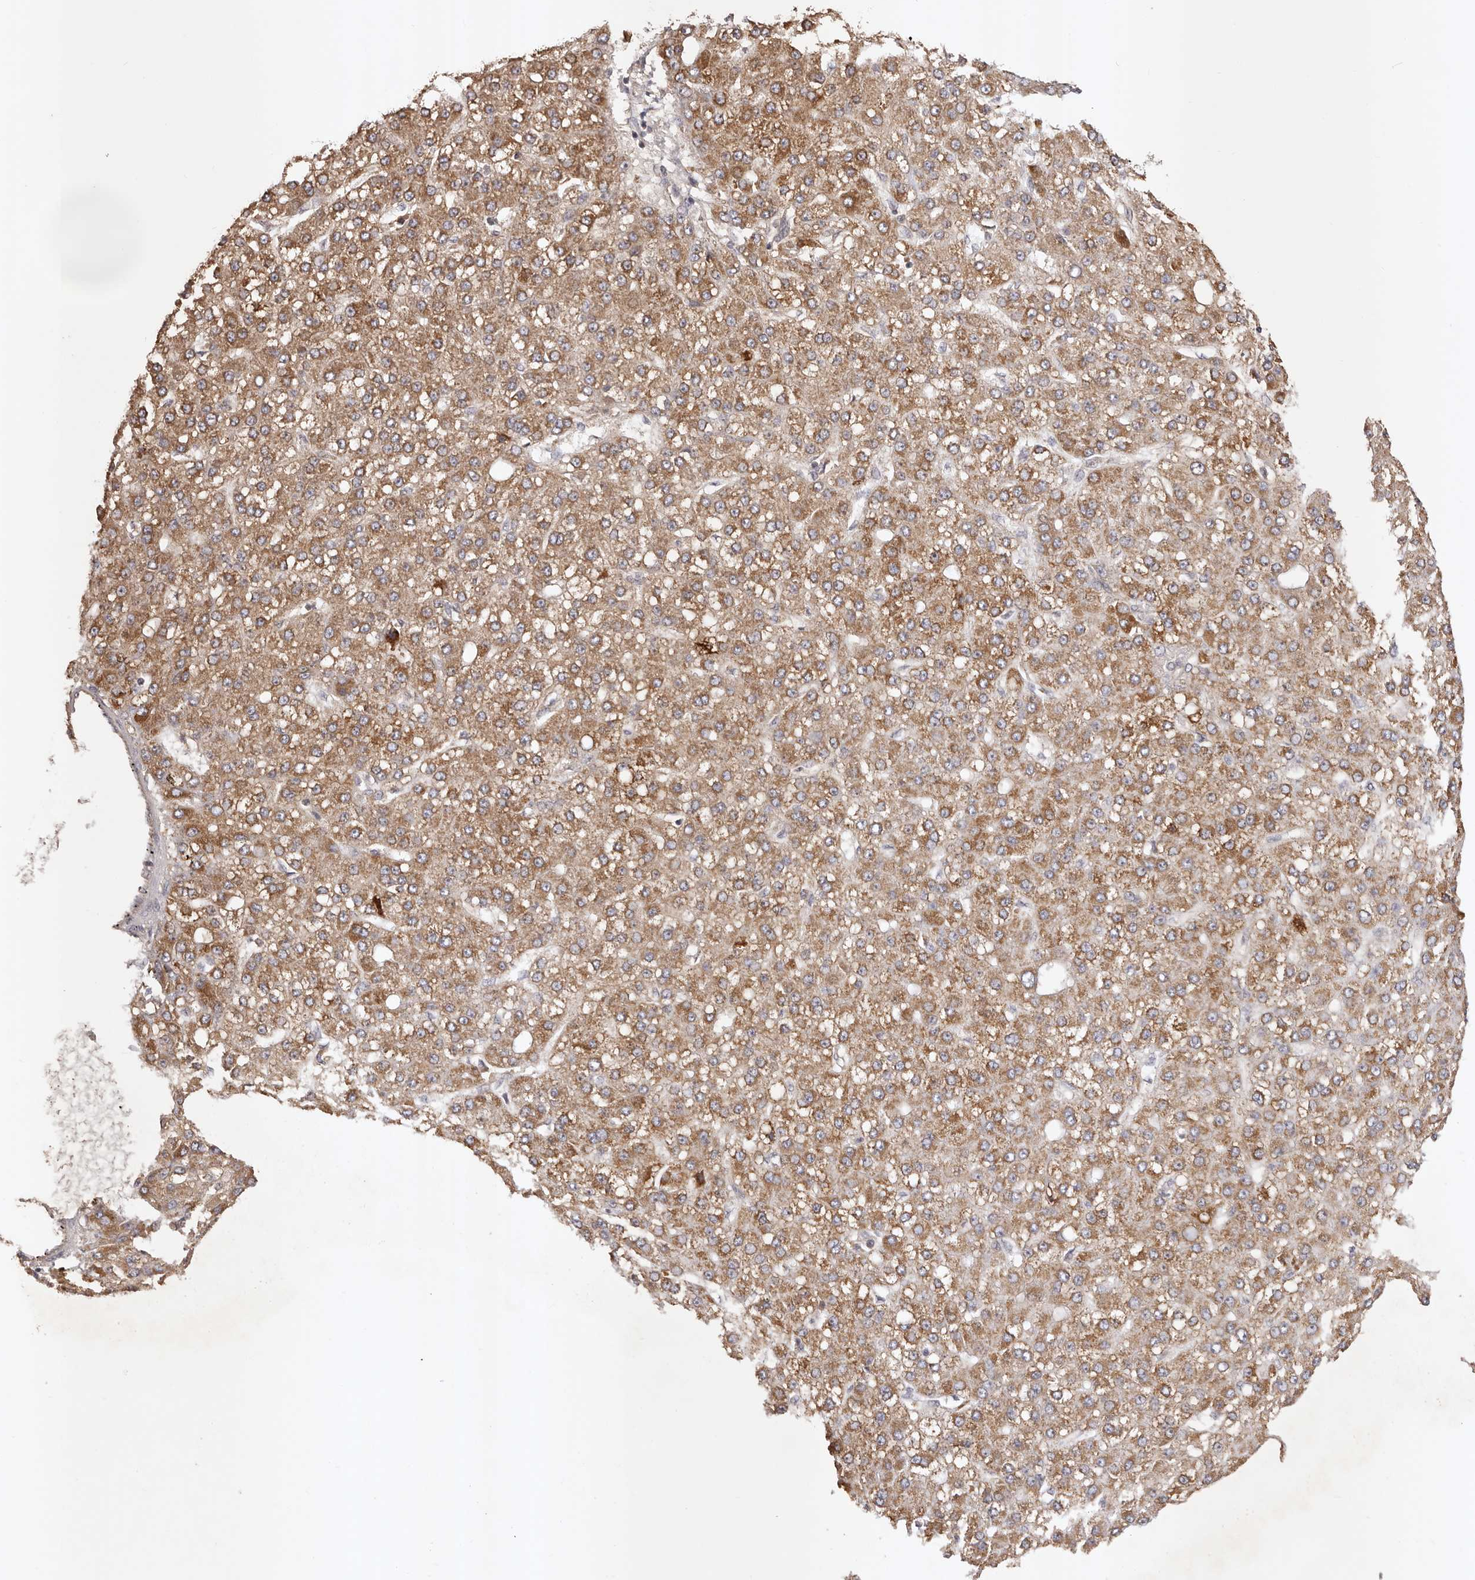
{"staining": {"intensity": "moderate", "quantity": ">75%", "location": "cytoplasmic/membranous"}, "tissue": "liver cancer", "cell_type": "Tumor cells", "image_type": "cancer", "snomed": [{"axis": "morphology", "description": "Carcinoma, Hepatocellular, NOS"}, {"axis": "topography", "description": "Liver"}], "caption": "Immunohistochemical staining of liver cancer (hepatocellular carcinoma) shows medium levels of moderate cytoplasmic/membranous protein staining in about >75% of tumor cells.", "gene": "UBR2", "patient": {"sex": "male", "age": 67}}